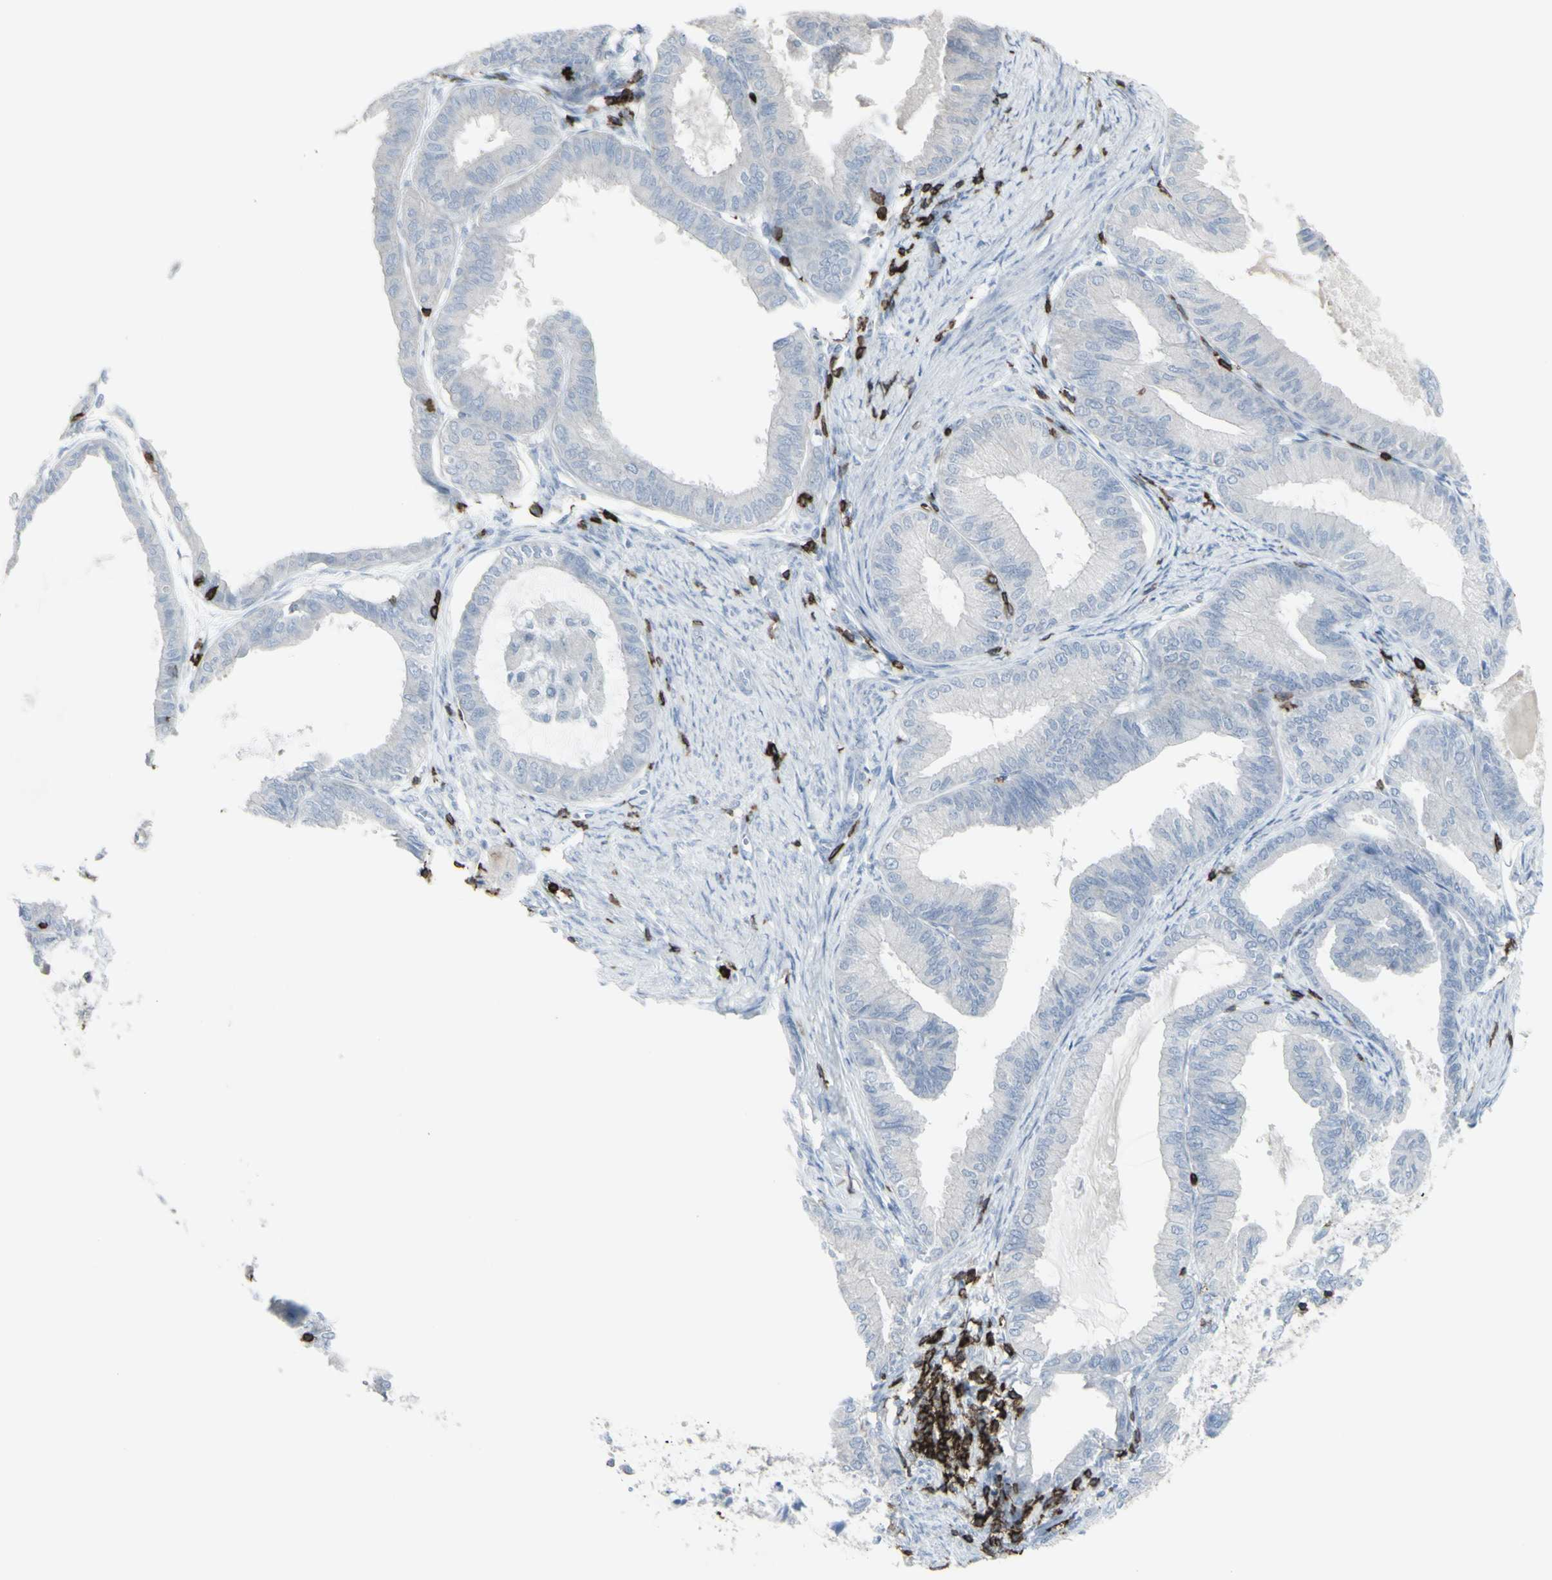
{"staining": {"intensity": "negative", "quantity": "none", "location": "none"}, "tissue": "endometrial cancer", "cell_type": "Tumor cells", "image_type": "cancer", "snomed": [{"axis": "morphology", "description": "Adenocarcinoma, NOS"}, {"axis": "topography", "description": "Endometrium"}], "caption": "The histopathology image exhibits no significant positivity in tumor cells of adenocarcinoma (endometrial). (DAB (3,3'-diaminobenzidine) immunohistochemistry (IHC) visualized using brightfield microscopy, high magnification).", "gene": "CD247", "patient": {"sex": "female", "age": 86}}